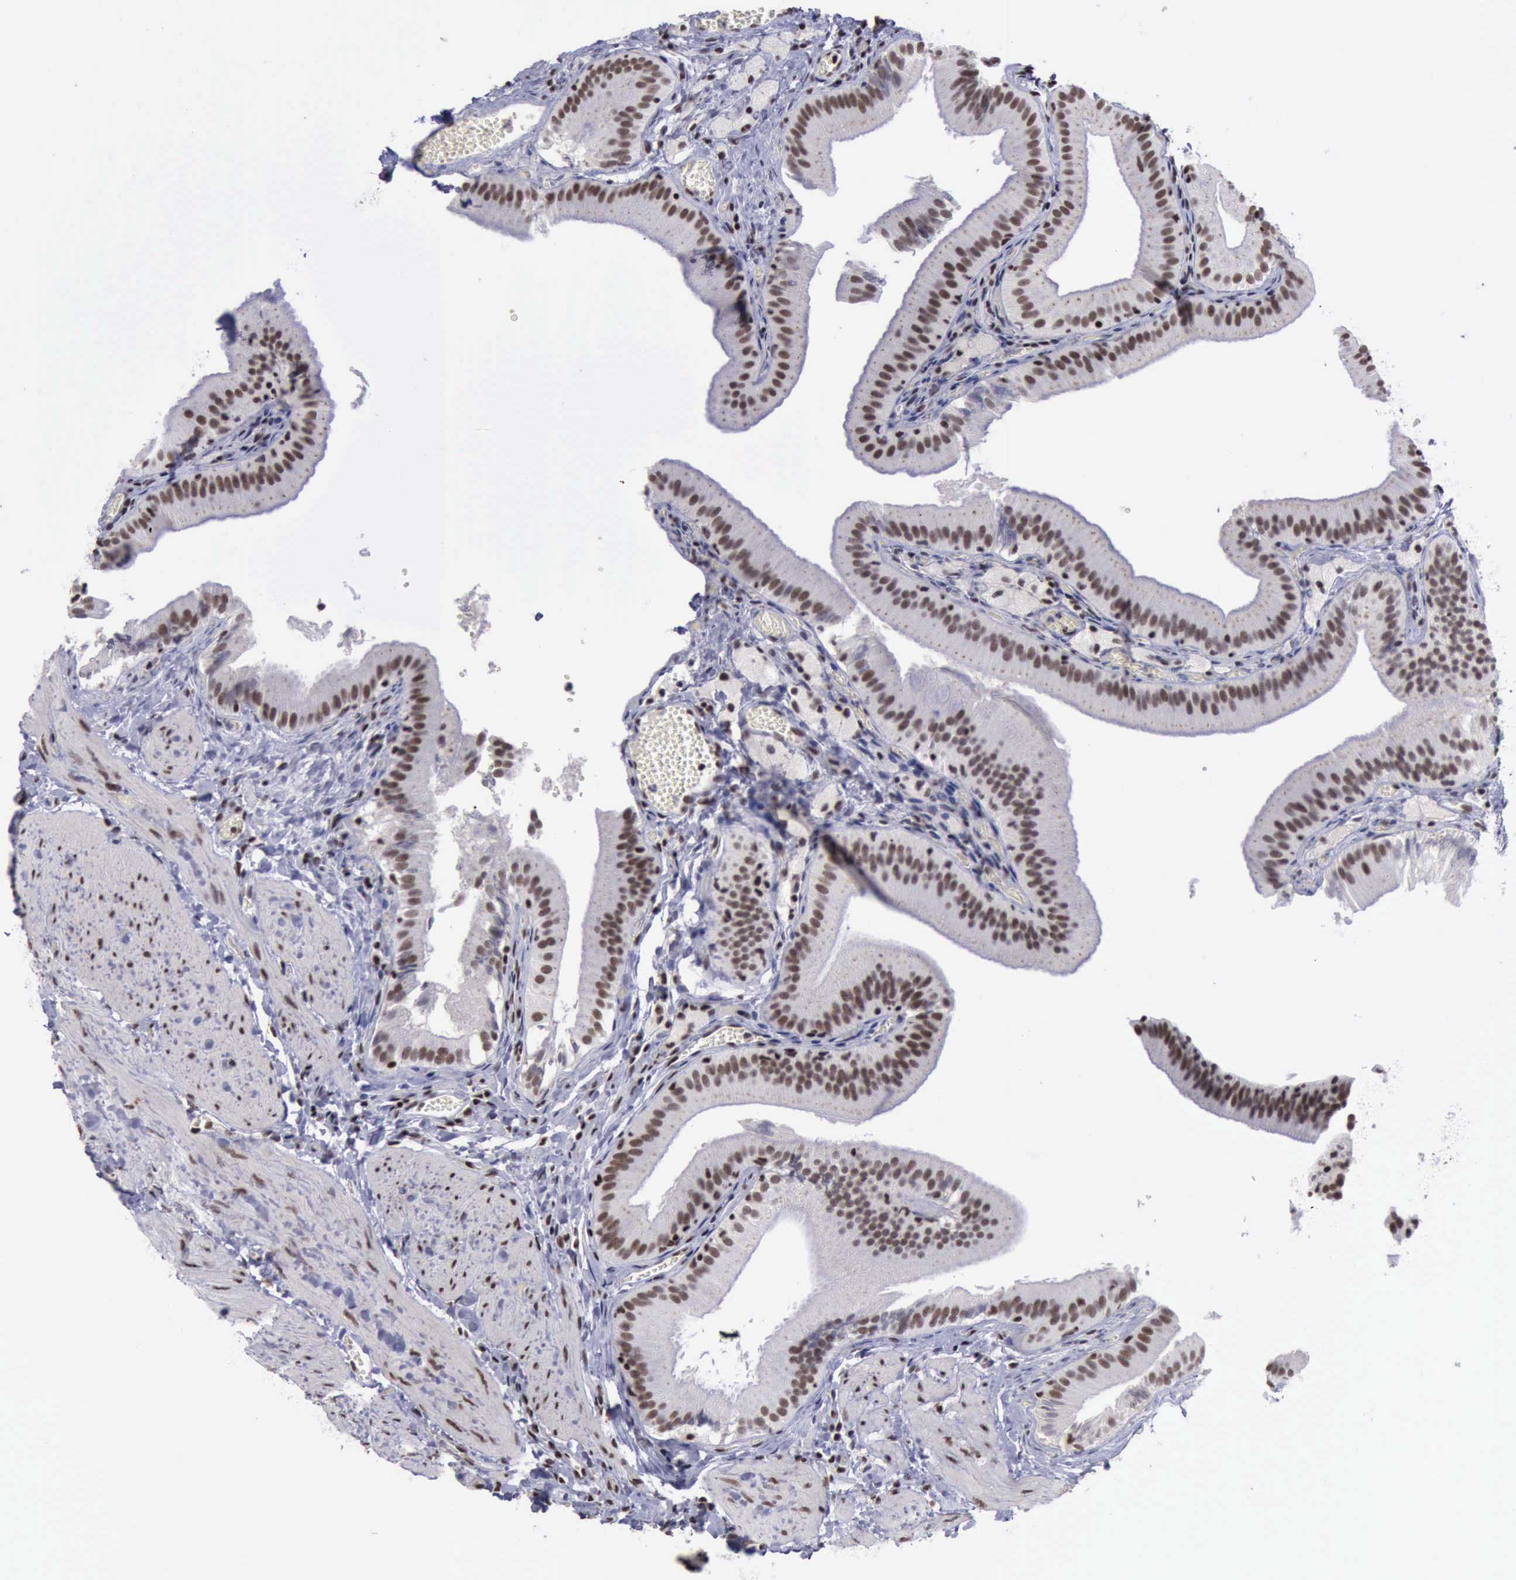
{"staining": {"intensity": "moderate", "quantity": "25%-75%", "location": "nuclear"}, "tissue": "gallbladder", "cell_type": "Glandular cells", "image_type": "normal", "snomed": [{"axis": "morphology", "description": "Normal tissue, NOS"}, {"axis": "topography", "description": "Gallbladder"}], "caption": "Normal gallbladder demonstrates moderate nuclear positivity in approximately 25%-75% of glandular cells, visualized by immunohistochemistry. (IHC, brightfield microscopy, high magnification).", "gene": "YY1", "patient": {"sex": "female", "age": 24}}